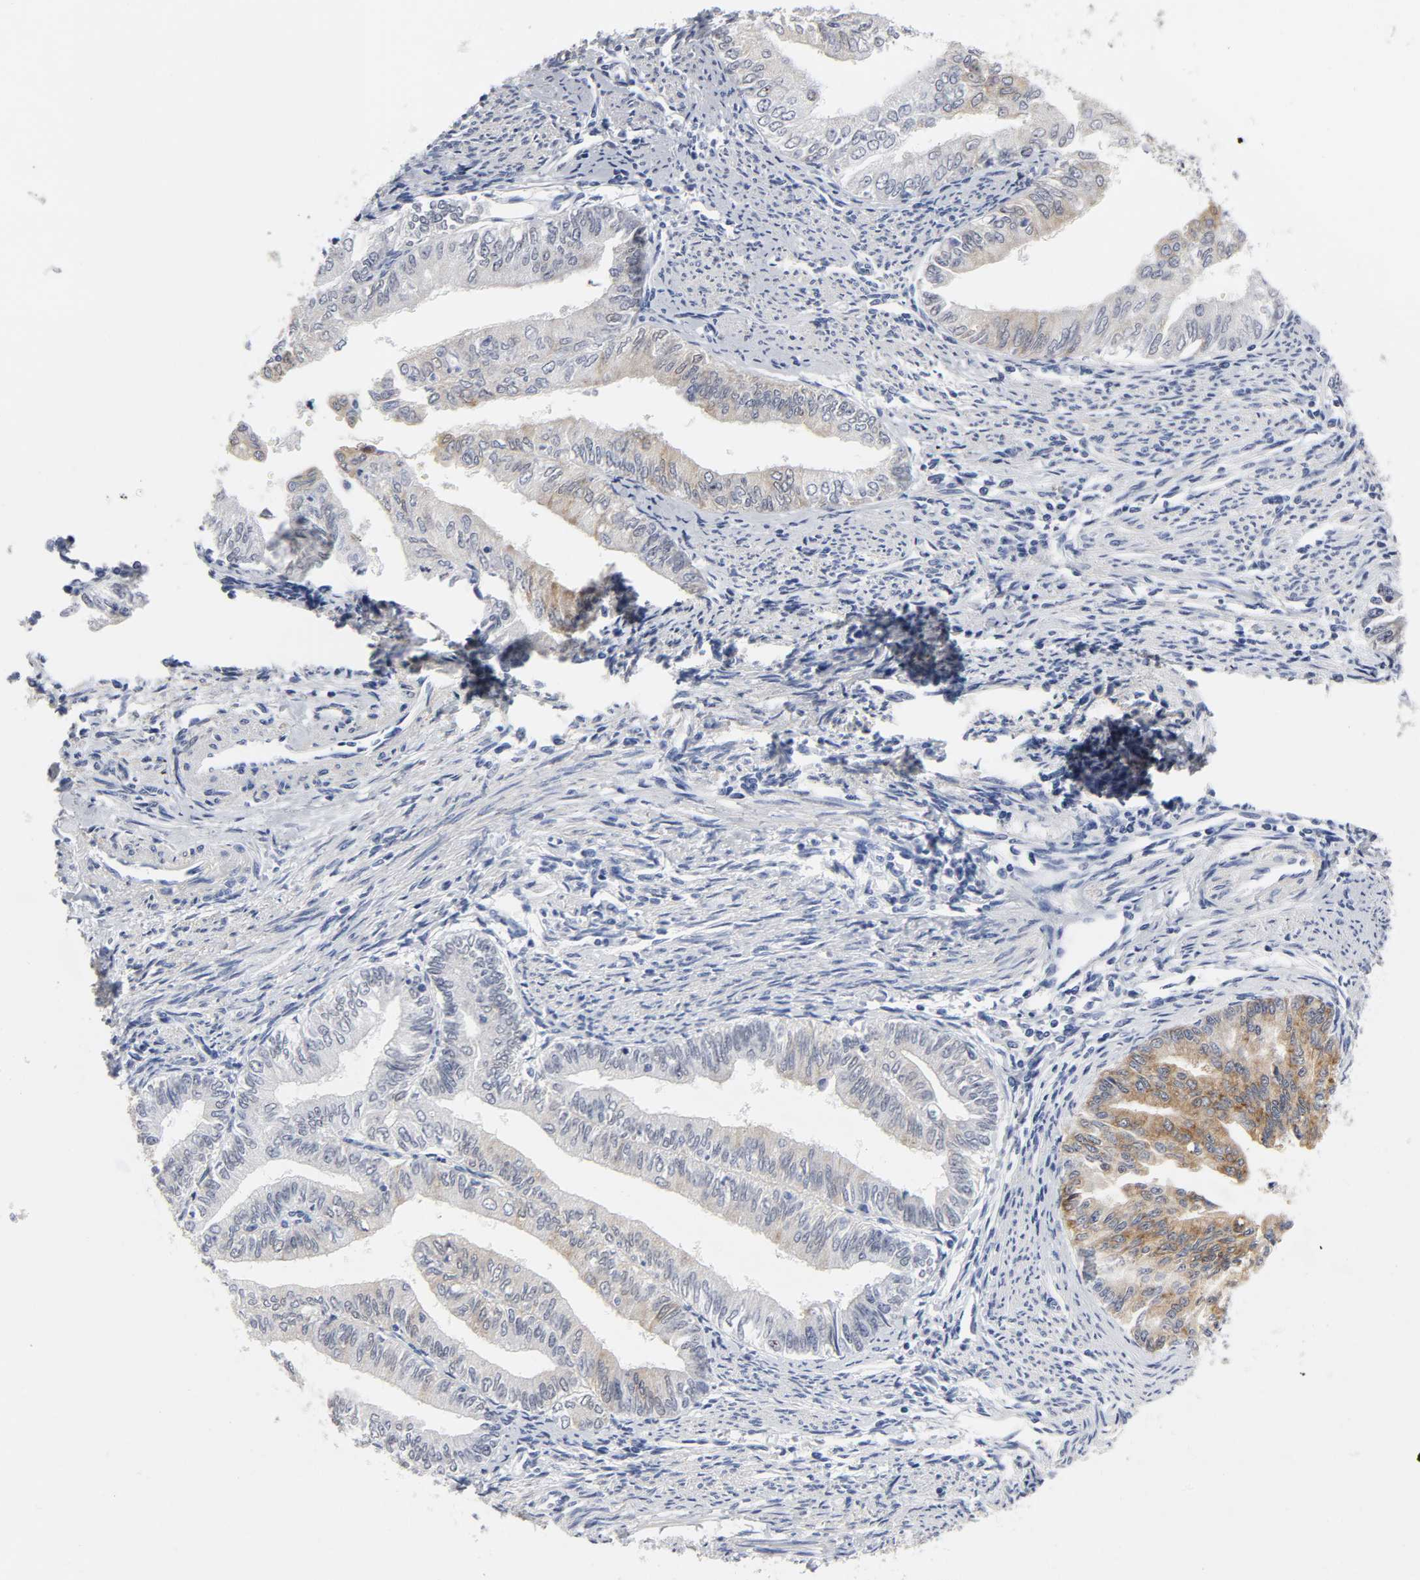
{"staining": {"intensity": "moderate", "quantity": "25%-75%", "location": "cytoplasmic/membranous"}, "tissue": "endometrial cancer", "cell_type": "Tumor cells", "image_type": "cancer", "snomed": [{"axis": "morphology", "description": "Adenocarcinoma, NOS"}, {"axis": "topography", "description": "Endometrium"}], "caption": "Tumor cells demonstrate medium levels of moderate cytoplasmic/membranous expression in about 25%-75% of cells in endometrial cancer (adenocarcinoma).", "gene": "GRHL2", "patient": {"sex": "female", "age": 66}}